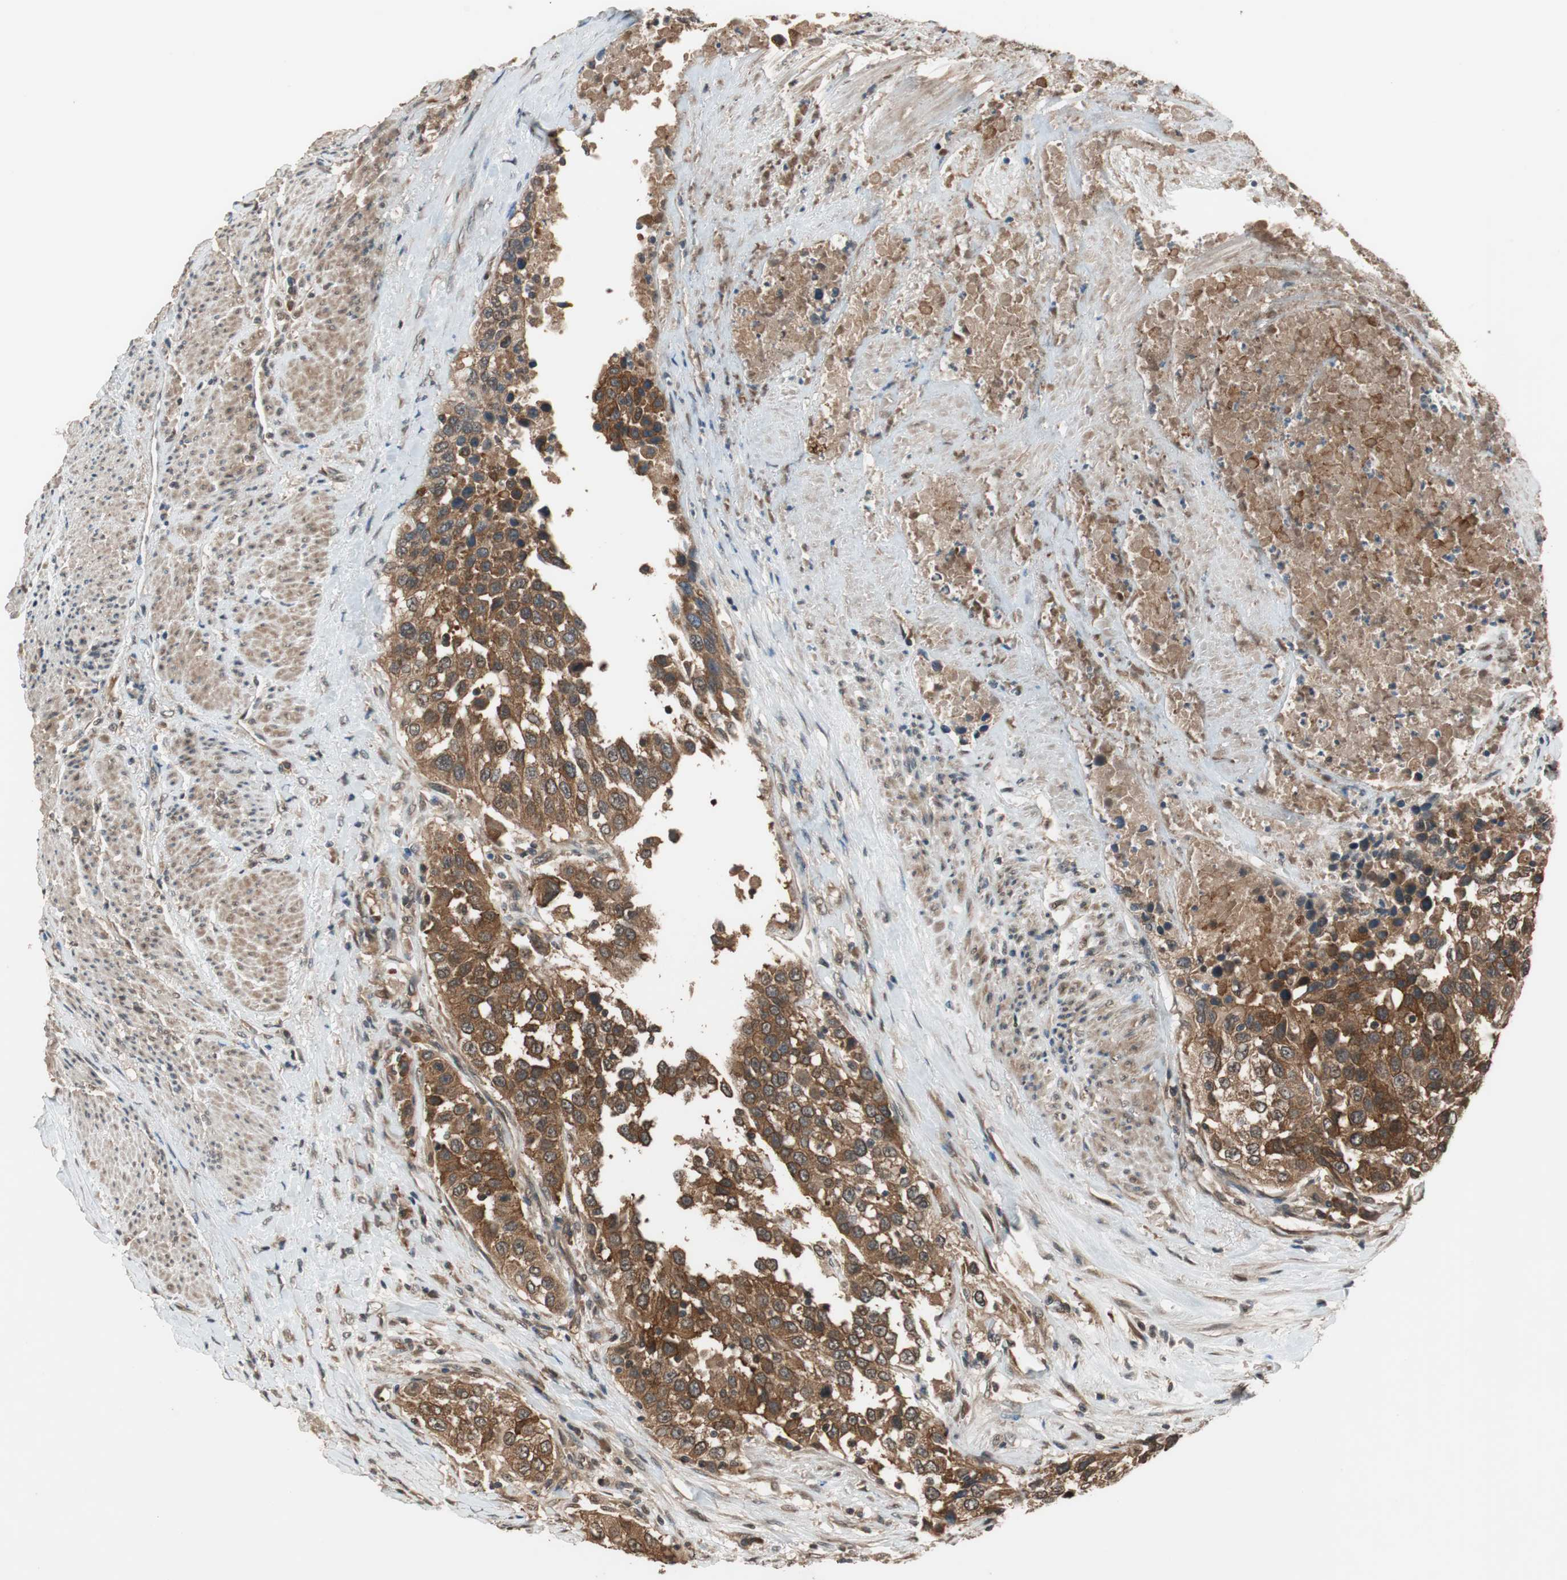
{"staining": {"intensity": "strong", "quantity": ">75%", "location": "cytoplasmic/membranous"}, "tissue": "urothelial cancer", "cell_type": "Tumor cells", "image_type": "cancer", "snomed": [{"axis": "morphology", "description": "Urothelial carcinoma, High grade"}, {"axis": "topography", "description": "Urinary bladder"}], "caption": "An immunohistochemistry (IHC) micrograph of tumor tissue is shown. Protein staining in brown highlights strong cytoplasmic/membranous positivity in high-grade urothelial carcinoma within tumor cells.", "gene": "TMEM230", "patient": {"sex": "female", "age": 80}}